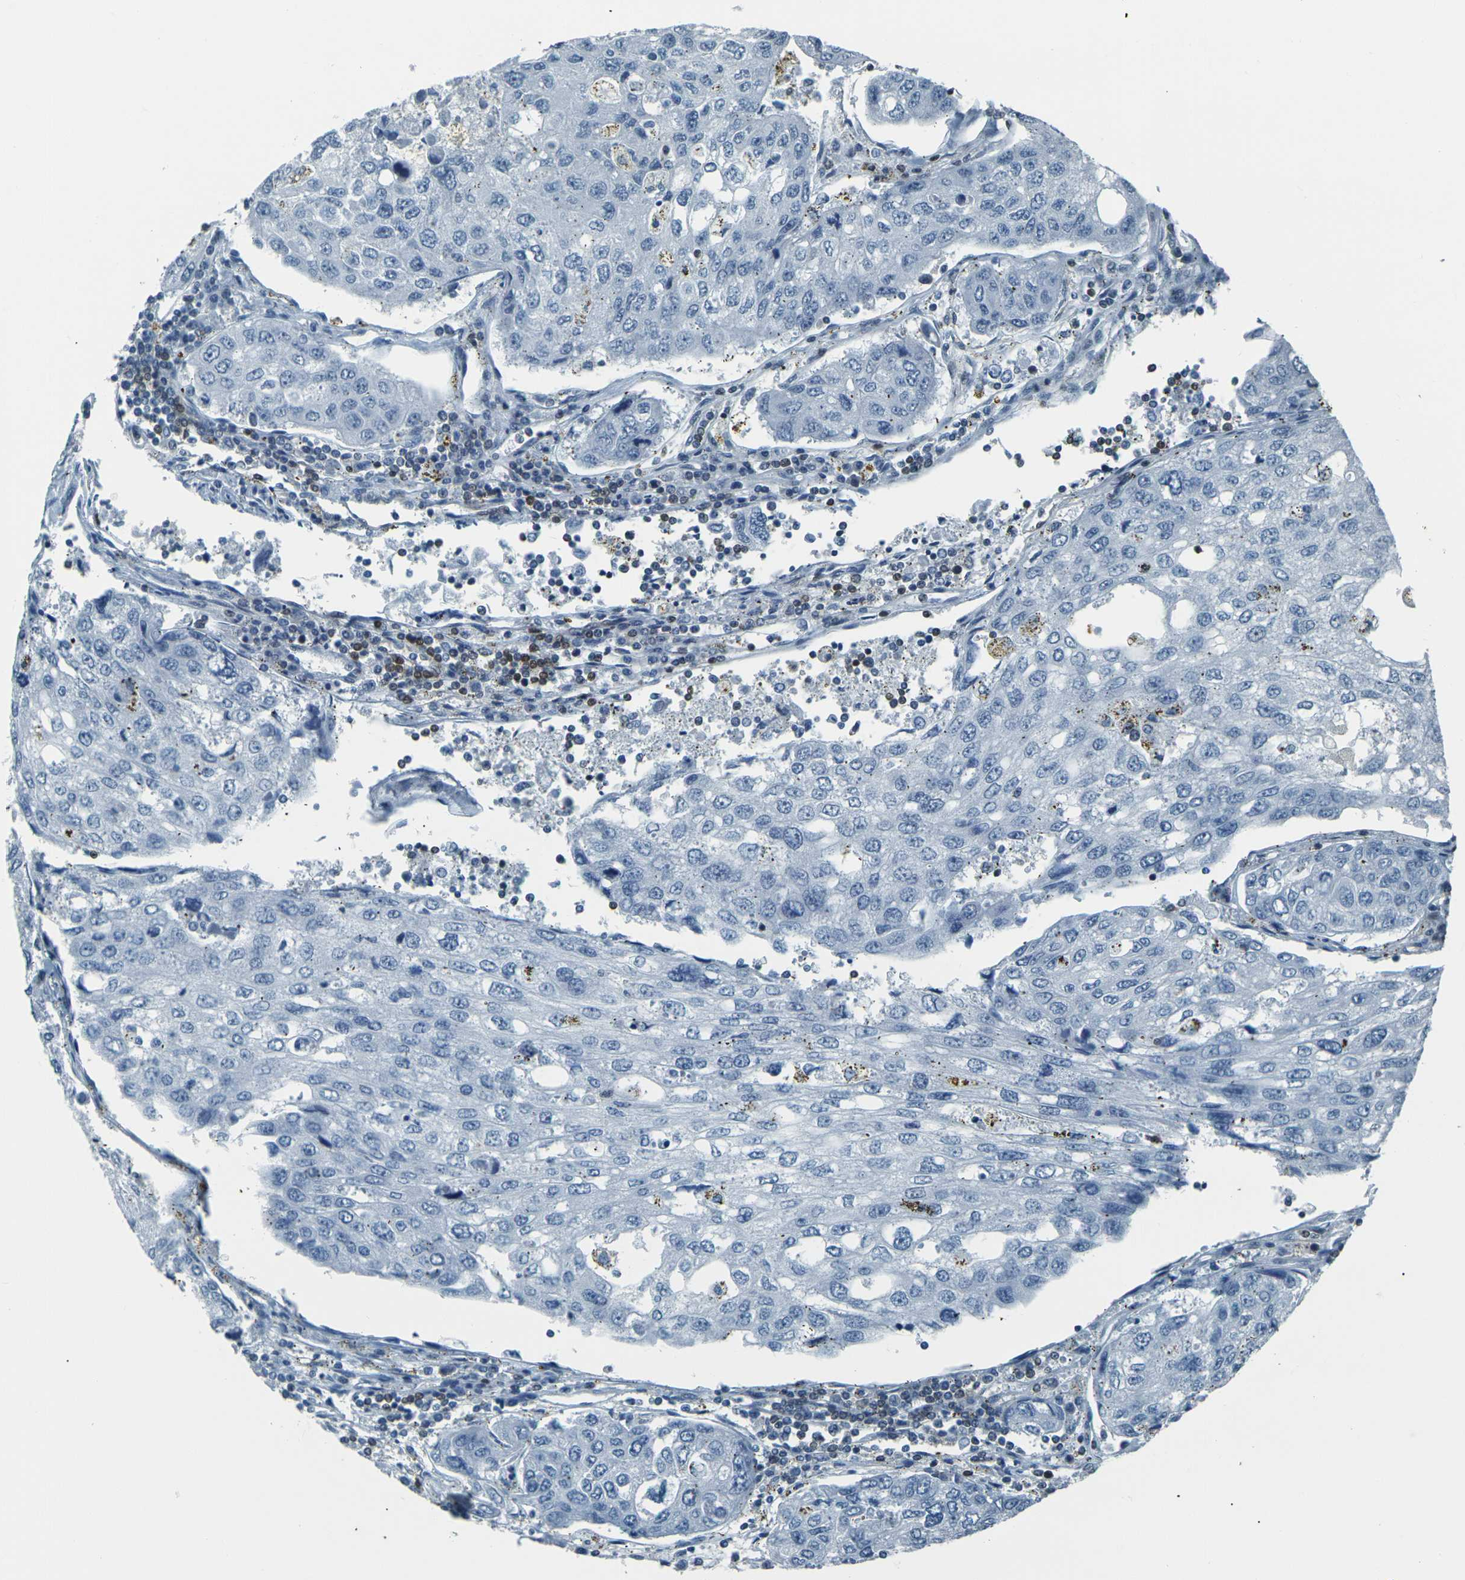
{"staining": {"intensity": "weak", "quantity": "<25%", "location": "nuclear"}, "tissue": "urothelial cancer", "cell_type": "Tumor cells", "image_type": "cancer", "snomed": [{"axis": "morphology", "description": "Urothelial carcinoma, High grade"}, {"axis": "topography", "description": "Lymph node"}, {"axis": "topography", "description": "Urinary bladder"}], "caption": "DAB immunohistochemical staining of human urothelial cancer demonstrates no significant expression in tumor cells. Brightfield microscopy of IHC stained with DAB (3,3'-diaminobenzidine) (brown) and hematoxylin (blue), captured at high magnification.", "gene": "NHEJ1", "patient": {"sex": "male", "age": 51}}